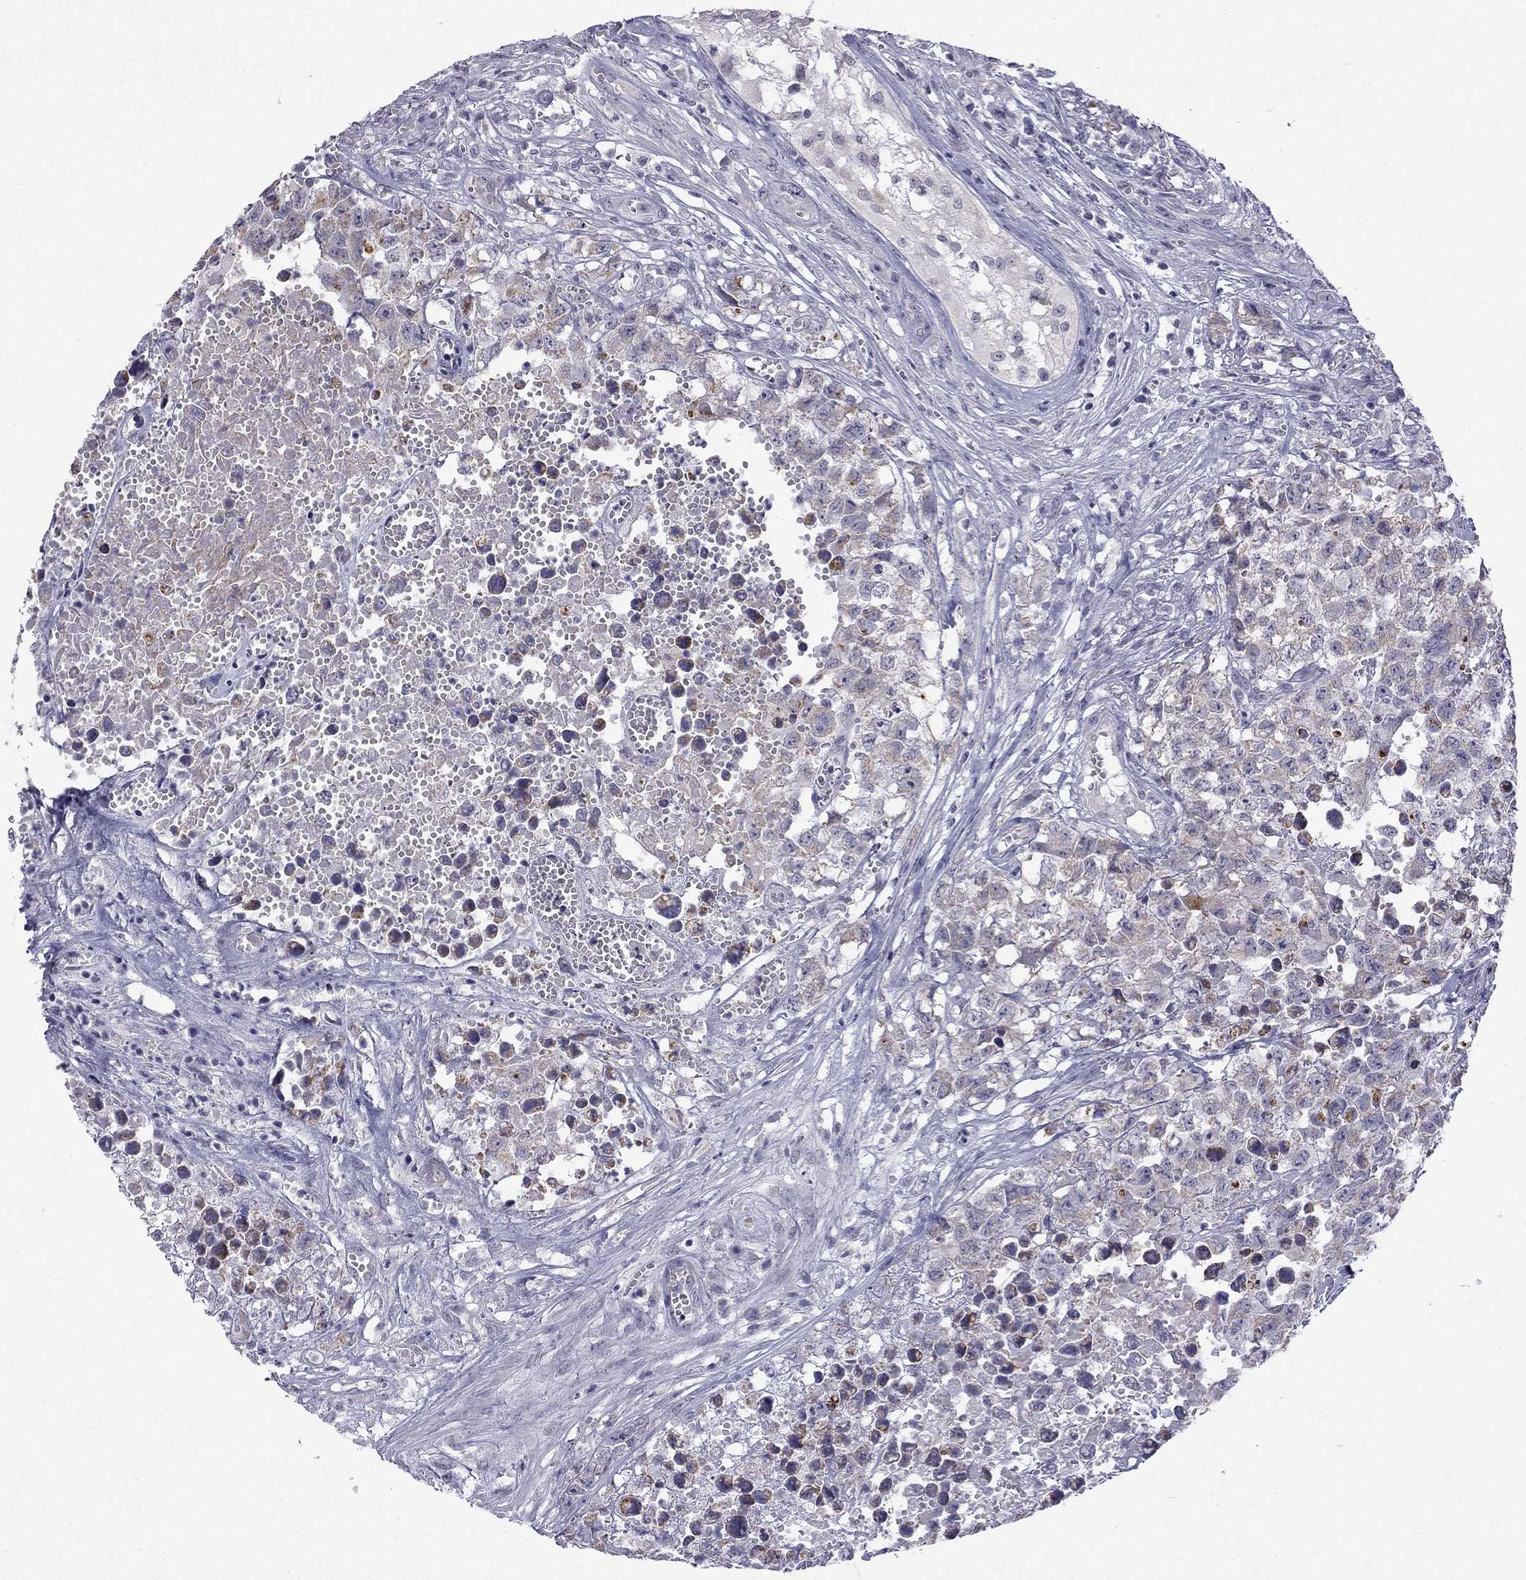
{"staining": {"intensity": "negative", "quantity": "none", "location": "none"}, "tissue": "testis cancer", "cell_type": "Tumor cells", "image_type": "cancer", "snomed": [{"axis": "morphology", "description": "Seminoma, NOS"}, {"axis": "morphology", "description": "Carcinoma, Embryonal, NOS"}, {"axis": "topography", "description": "Testis"}], "caption": "This is a histopathology image of IHC staining of seminoma (testis), which shows no staining in tumor cells. (DAB (3,3'-diaminobenzidine) immunohistochemistry (IHC) visualized using brightfield microscopy, high magnification).", "gene": "C5orf49", "patient": {"sex": "male", "age": 22}}